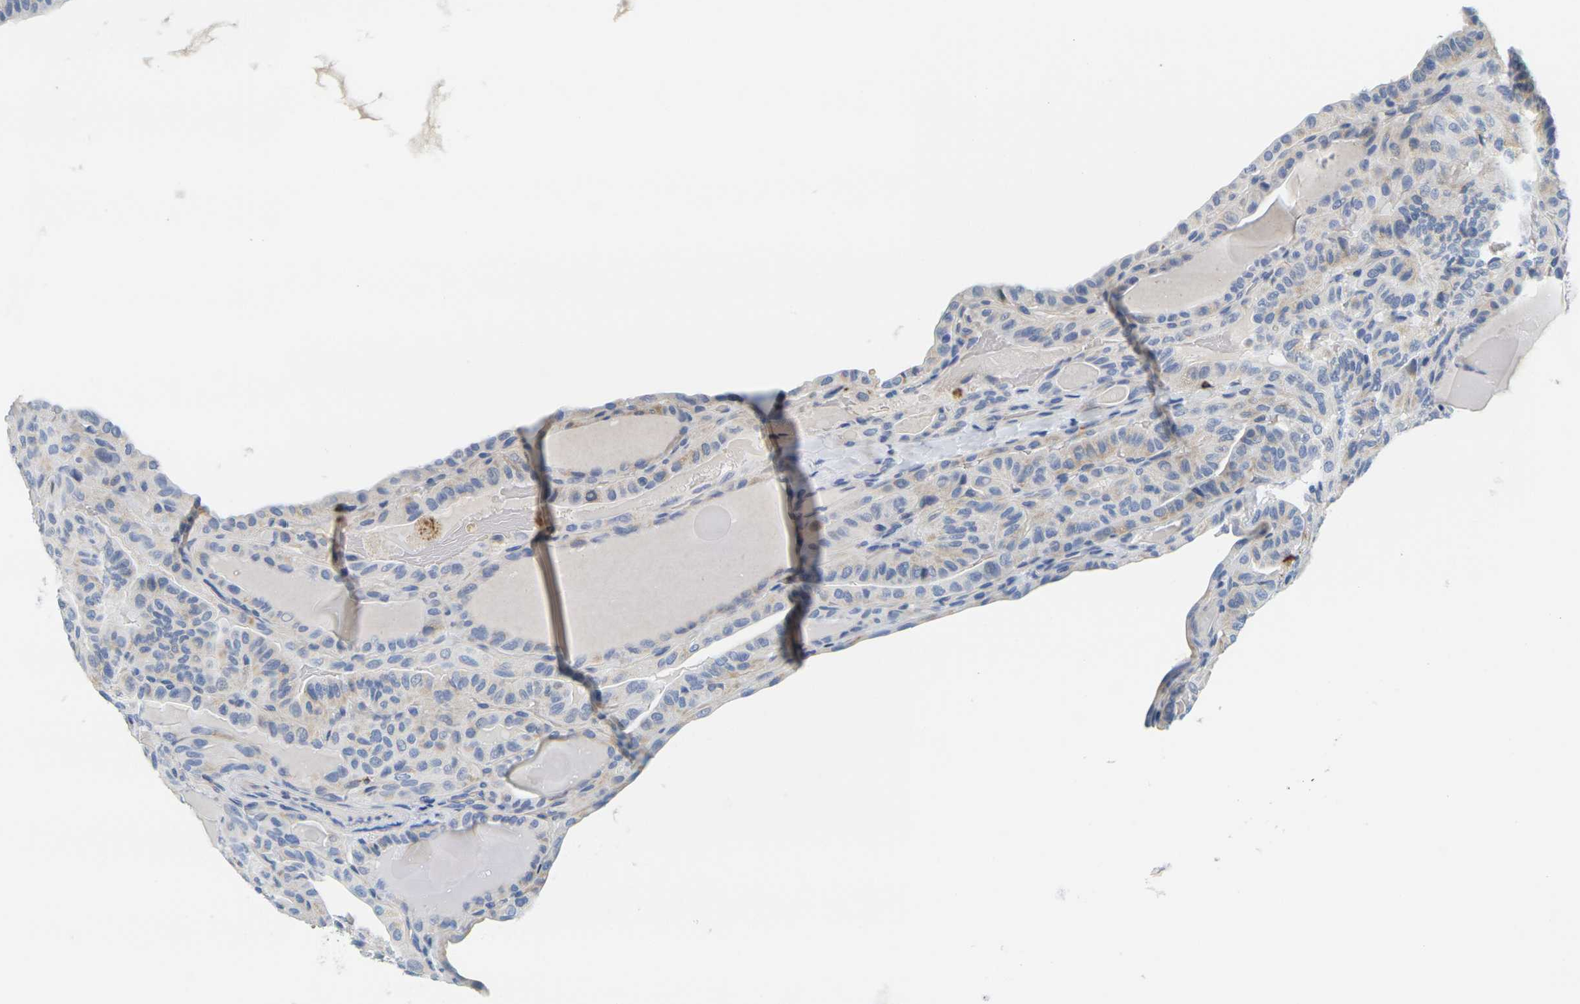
{"staining": {"intensity": "moderate", "quantity": "25%-75%", "location": "cytoplasmic/membranous"}, "tissue": "thyroid cancer", "cell_type": "Tumor cells", "image_type": "cancer", "snomed": [{"axis": "morphology", "description": "Papillary adenocarcinoma, NOS"}, {"axis": "topography", "description": "Thyroid gland"}], "caption": "IHC of human thyroid papillary adenocarcinoma displays medium levels of moderate cytoplasmic/membranous positivity in about 25%-75% of tumor cells.", "gene": "KLK5", "patient": {"sex": "male", "age": 77}}